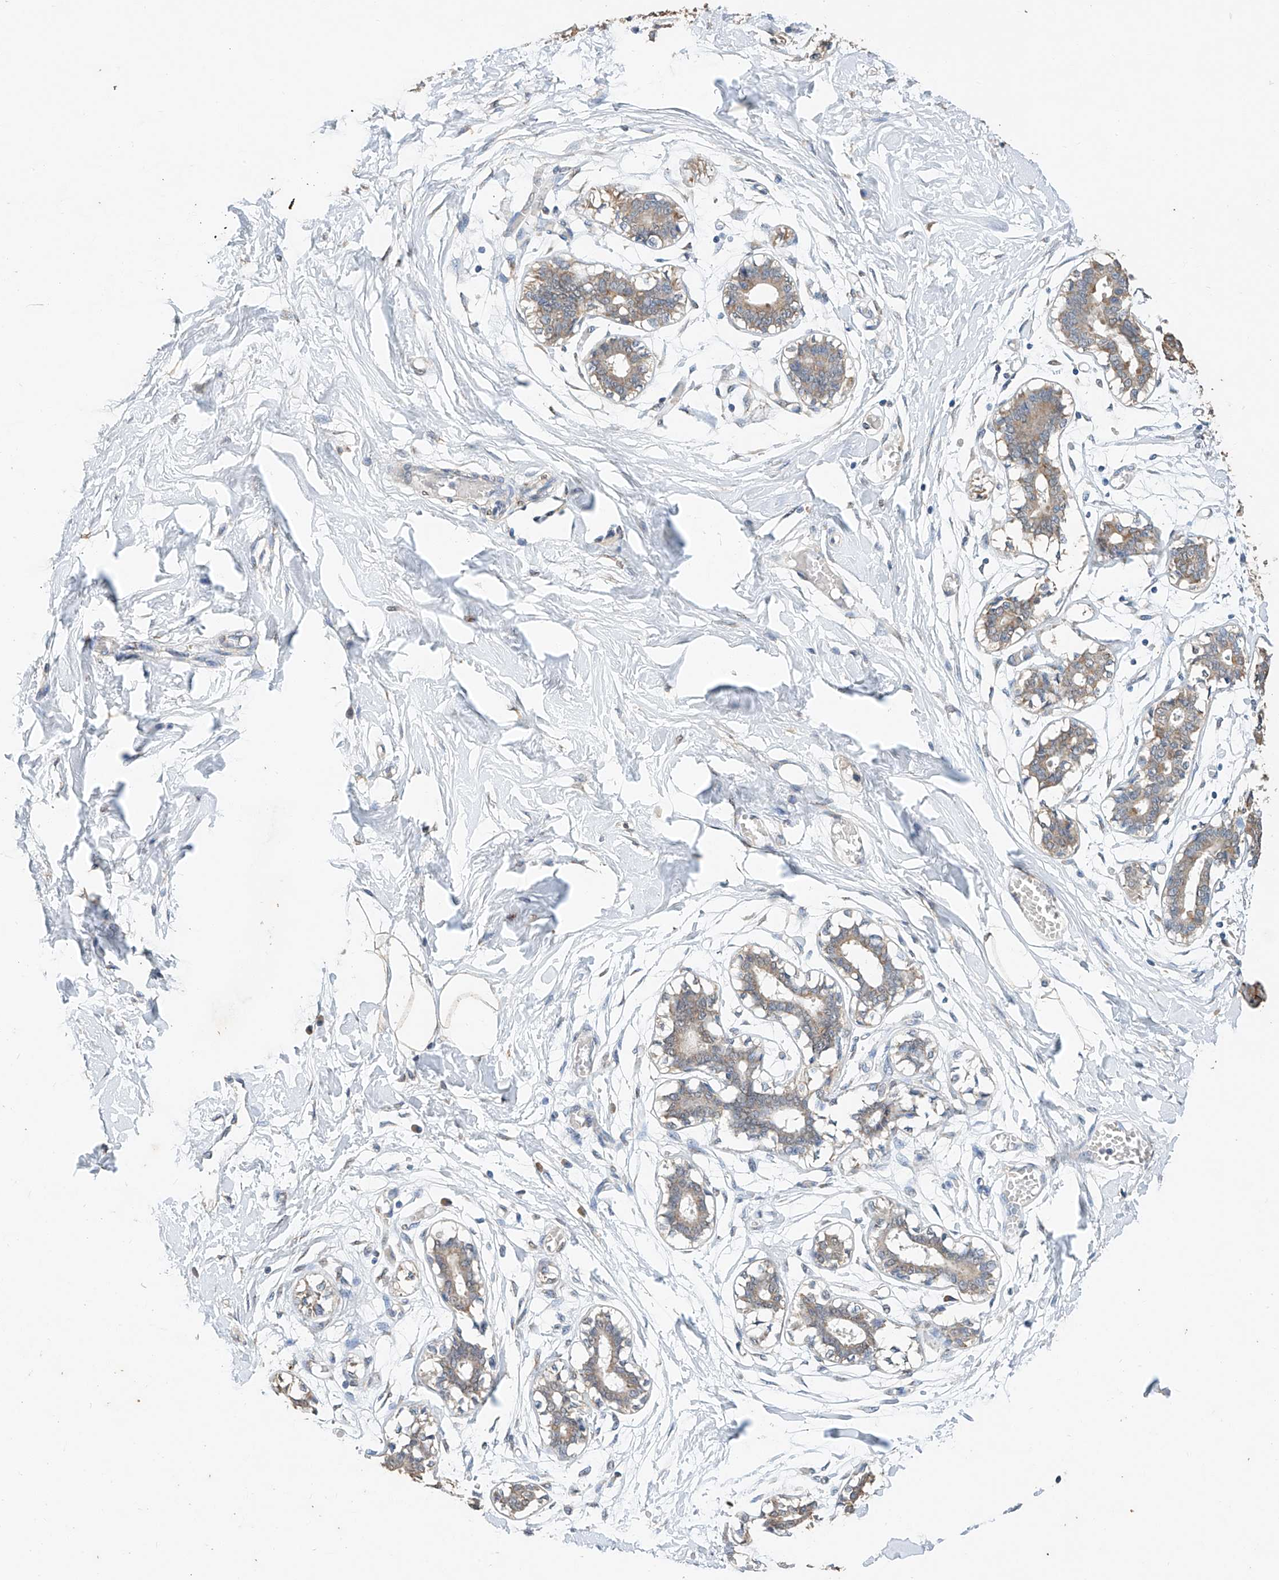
{"staining": {"intensity": "negative", "quantity": "none", "location": "none"}, "tissue": "breast", "cell_type": "Adipocytes", "image_type": "normal", "snomed": [{"axis": "morphology", "description": "Normal tissue, NOS"}, {"axis": "topography", "description": "Breast"}], "caption": "The immunohistochemistry (IHC) histopathology image has no significant staining in adipocytes of breast.", "gene": "CERS4", "patient": {"sex": "female", "age": 27}}